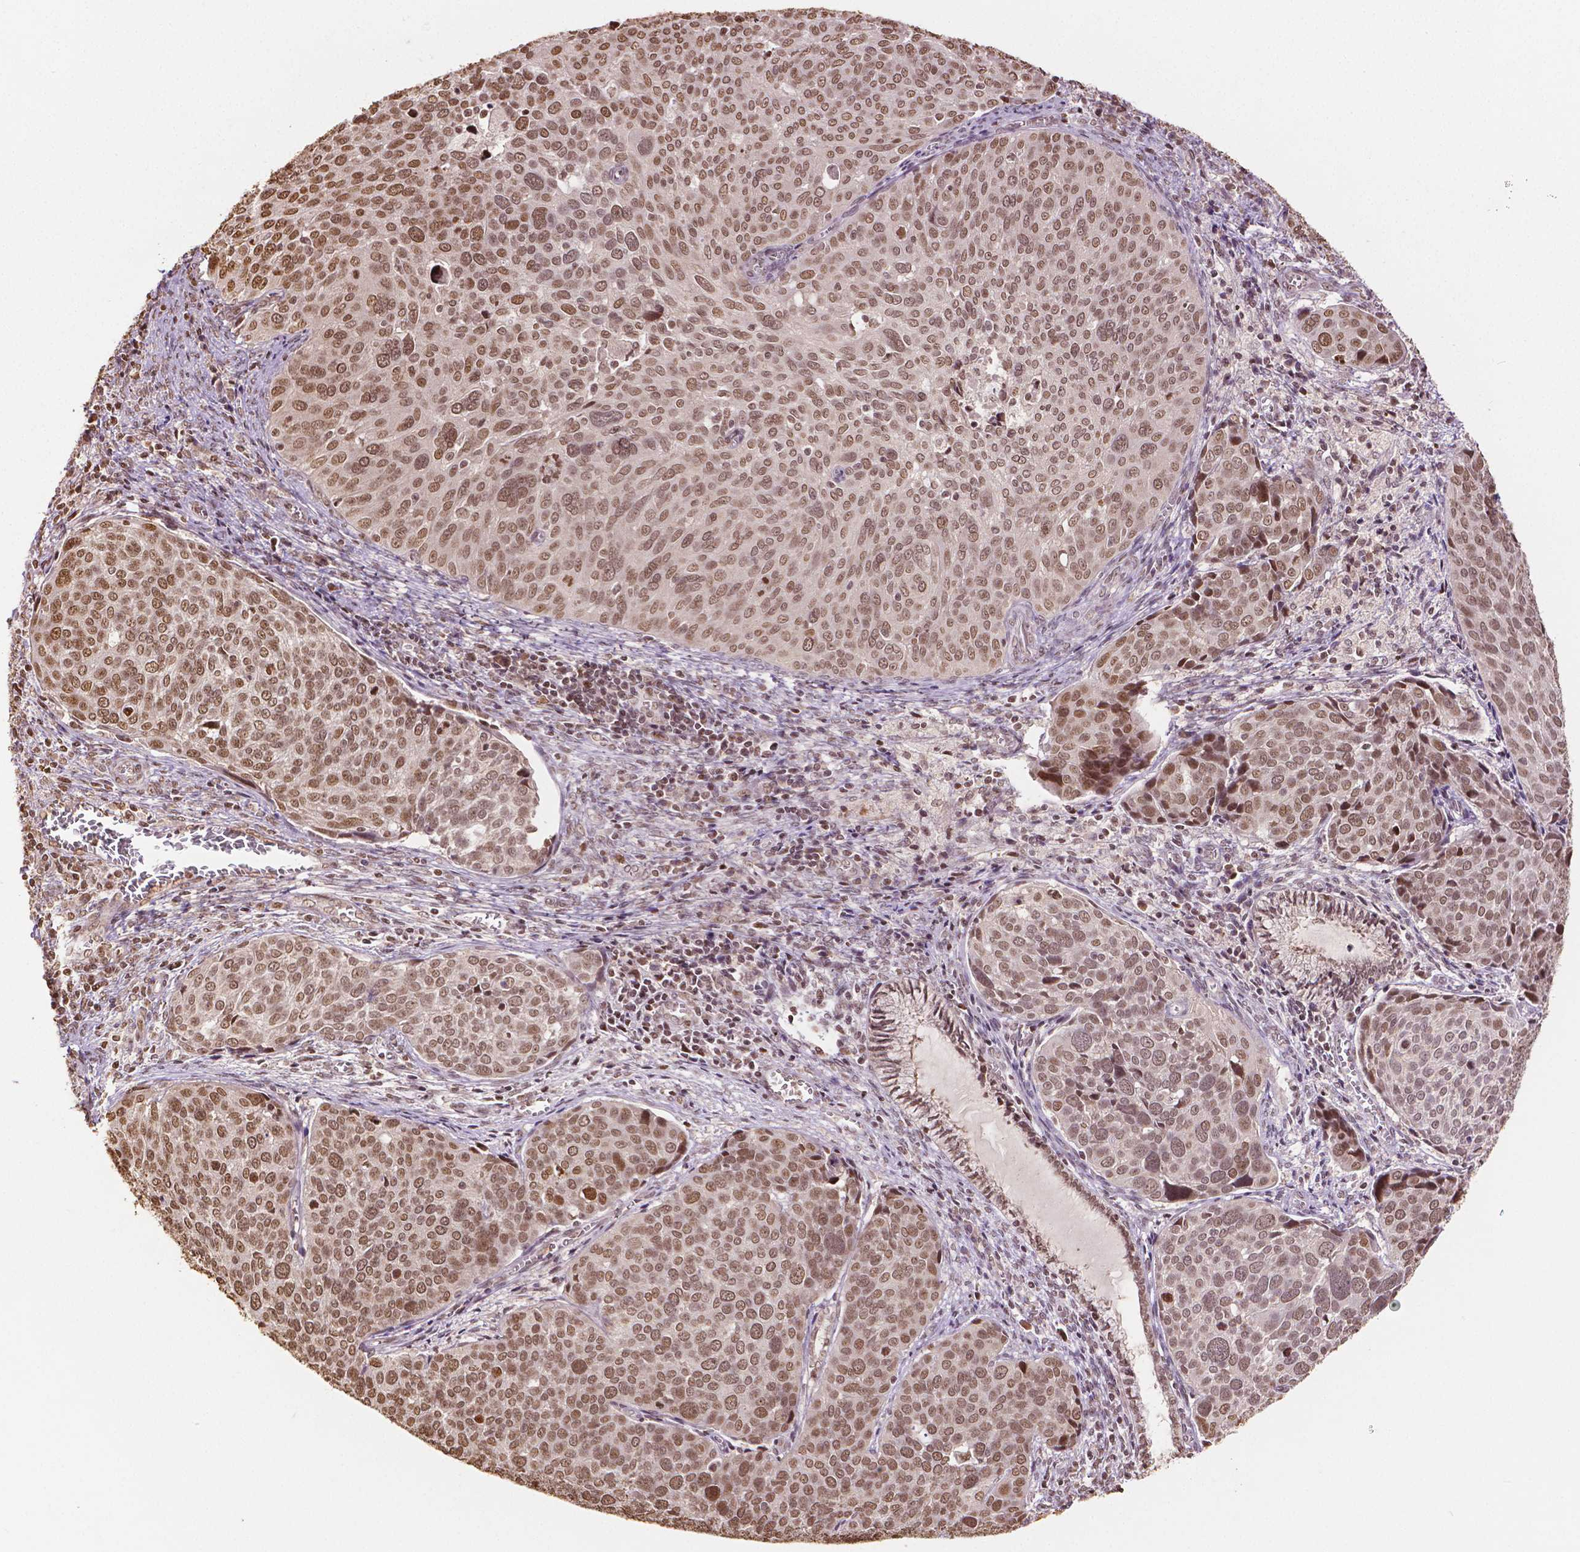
{"staining": {"intensity": "moderate", "quantity": ">75%", "location": "nuclear"}, "tissue": "cervical cancer", "cell_type": "Tumor cells", "image_type": "cancer", "snomed": [{"axis": "morphology", "description": "Squamous cell carcinoma, NOS"}, {"axis": "topography", "description": "Cervix"}], "caption": "Cervical cancer stained with a protein marker reveals moderate staining in tumor cells.", "gene": "DEK", "patient": {"sex": "female", "age": 39}}